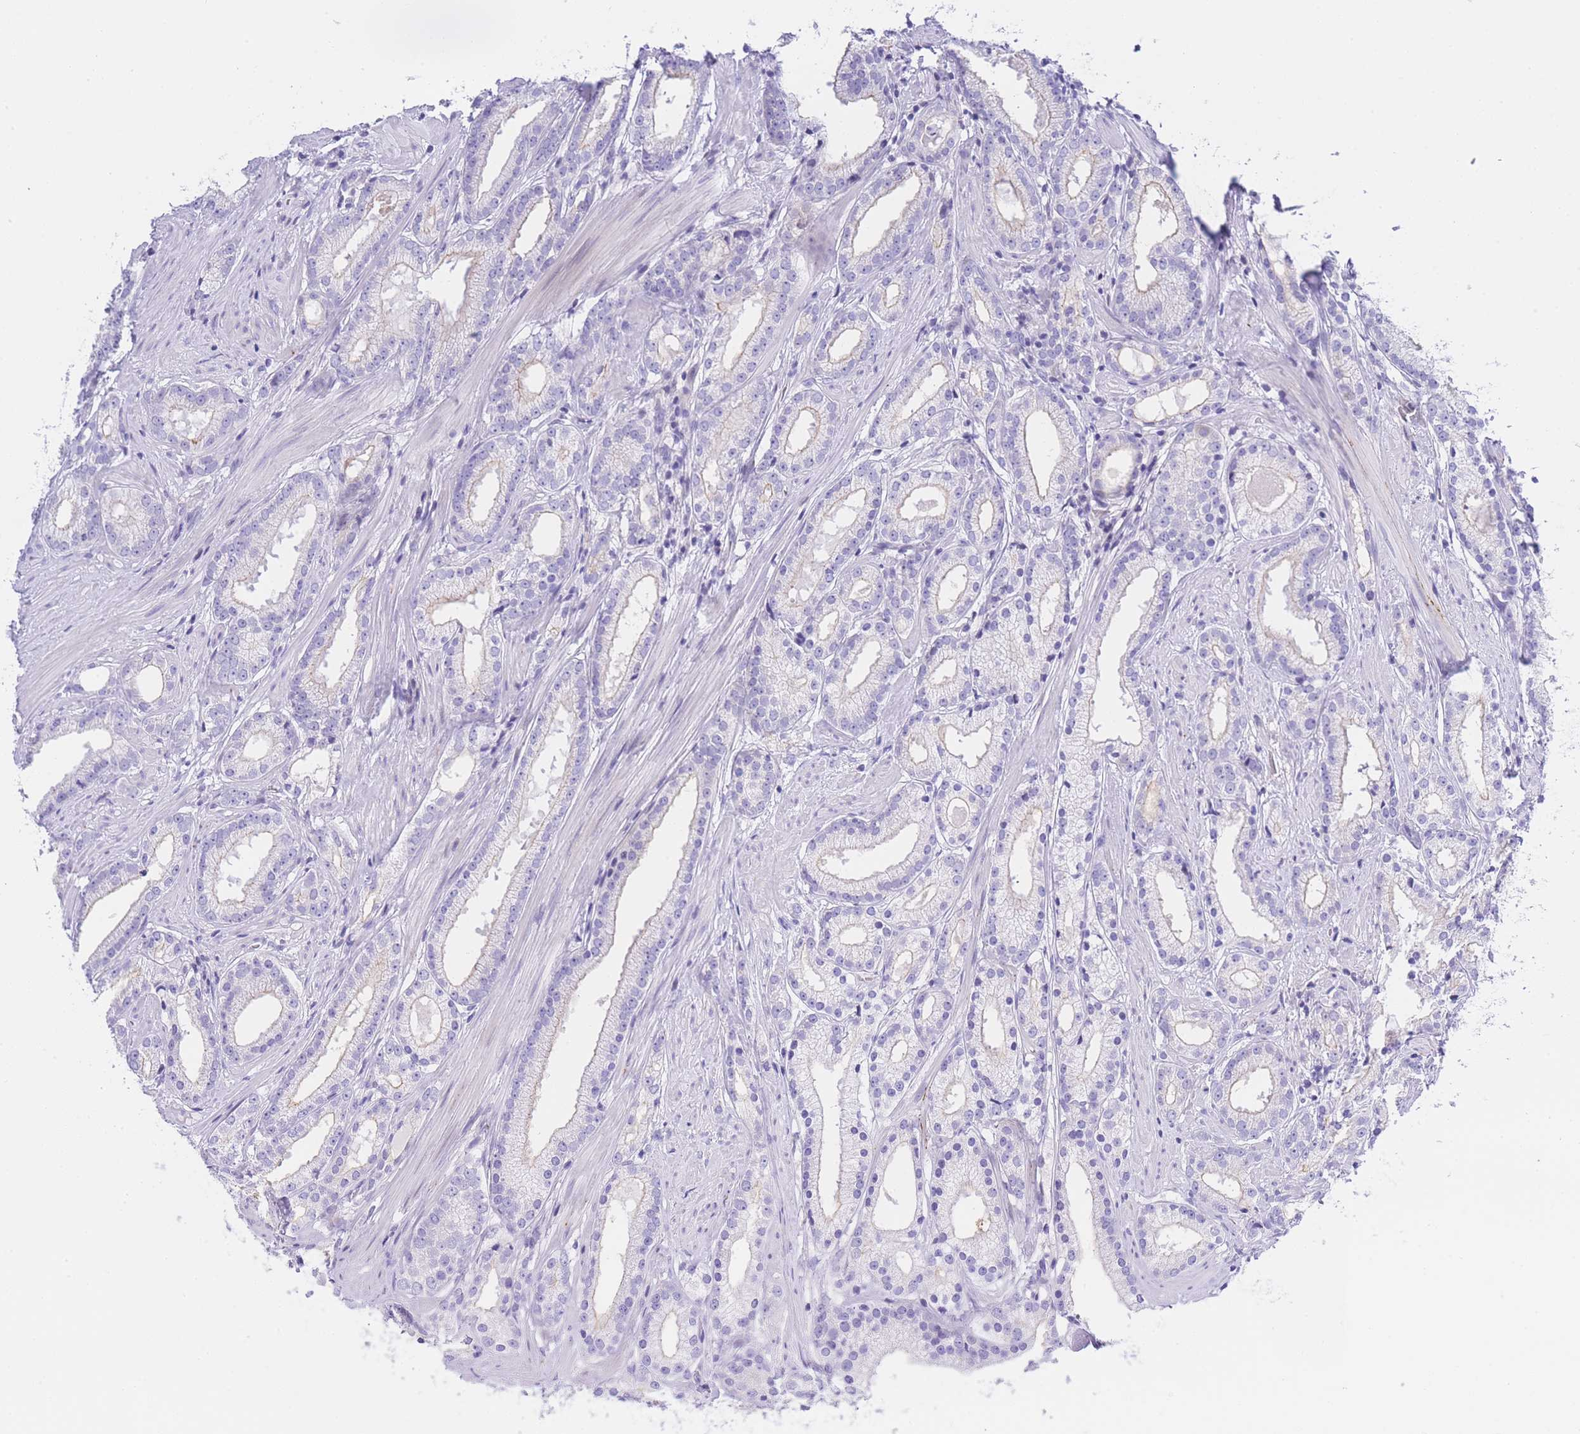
{"staining": {"intensity": "negative", "quantity": "none", "location": "none"}, "tissue": "prostate cancer", "cell_type": "Tumor cells", "image_type": "cancer", "snomed": [{"axis": "morphology", "description": "Adenocarcinoma, Low grade"}, {"axis": "topography", "description": "Prostate"}], "caption": "Immunohistochemical staining of human prostate adenocarcinoma (low-grade) demonstrates no significant staining in tumor cells.", "gene": "TIFAB", "patient": {"sex": "male", "age": 57}}